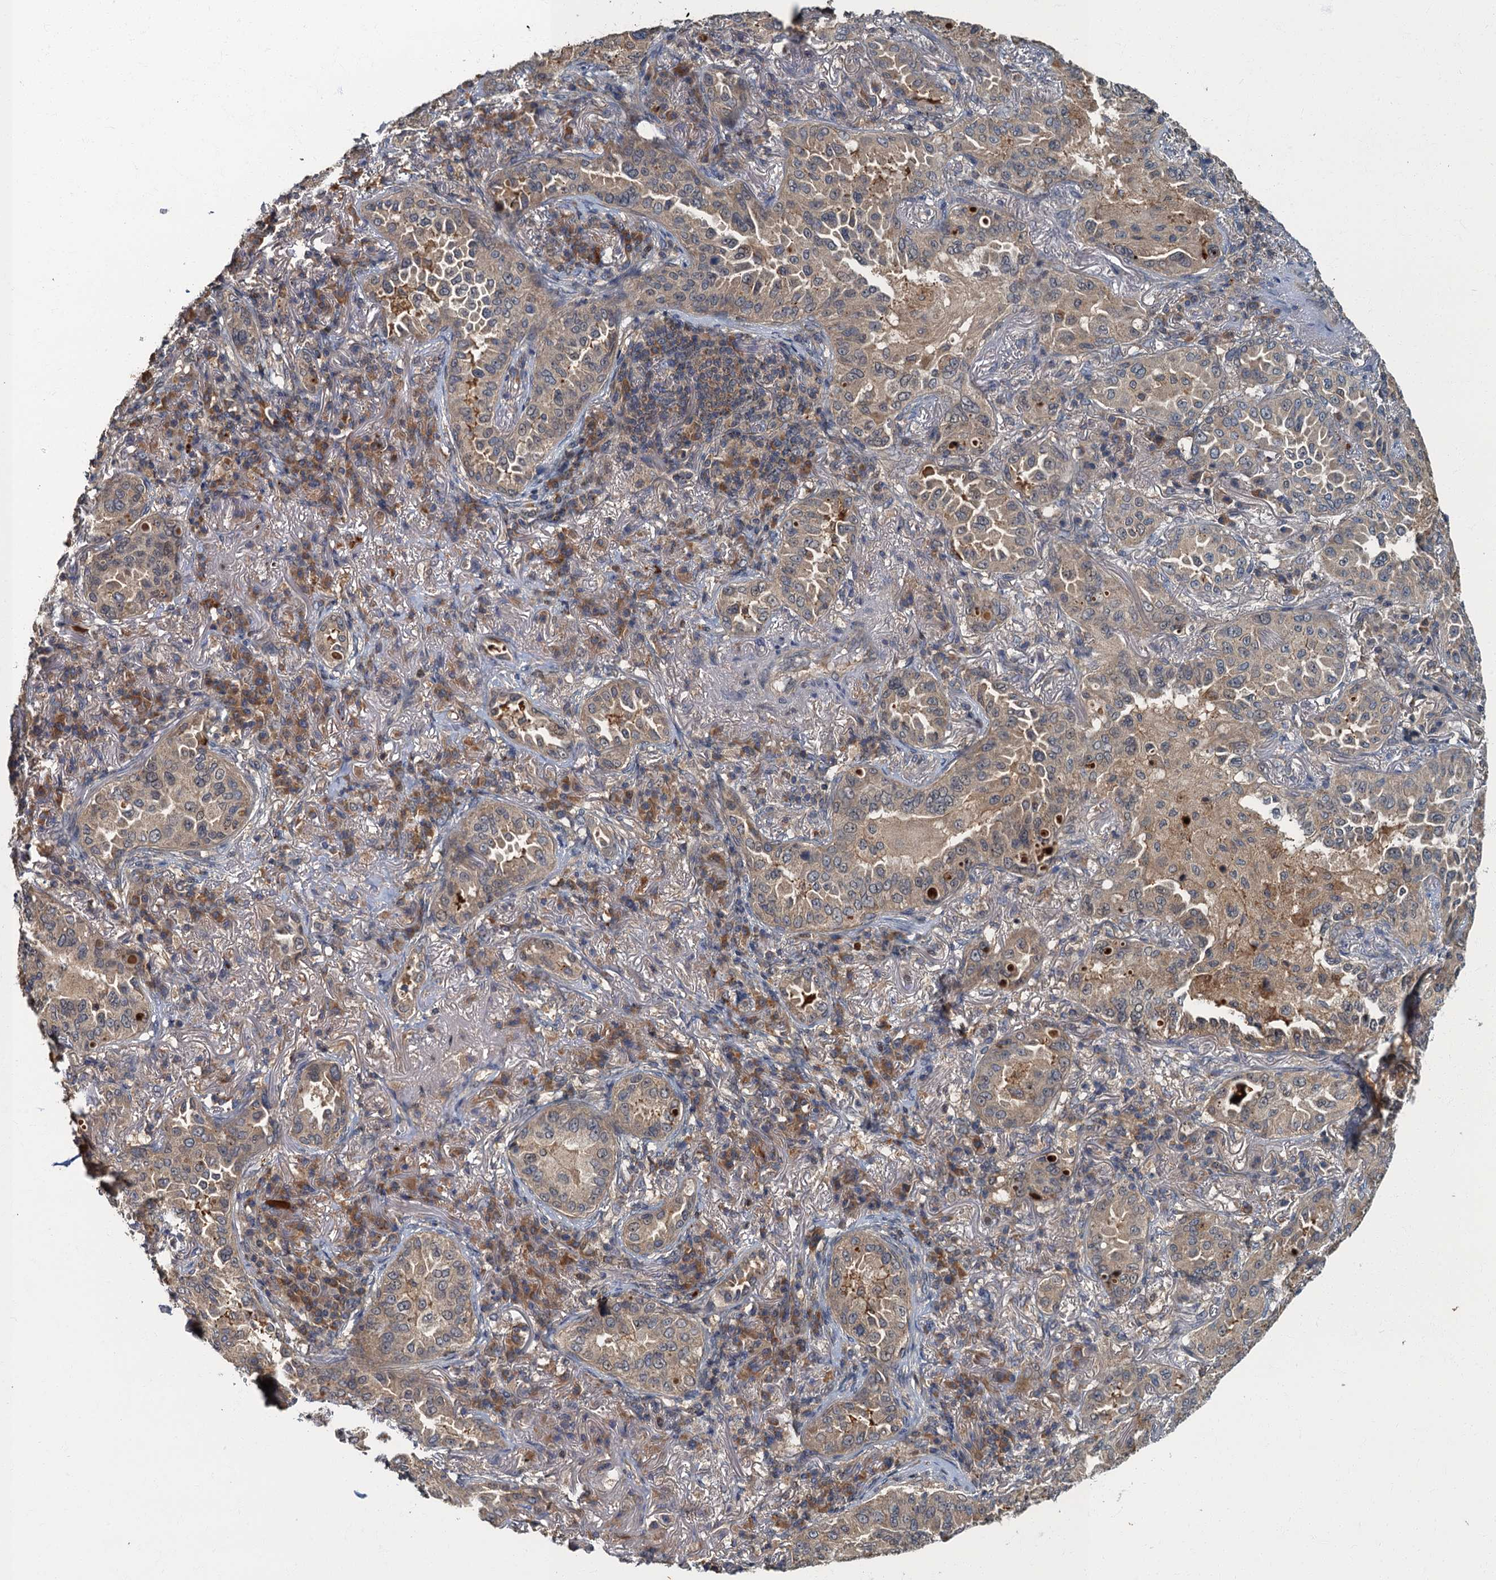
{"staining": {"intensity": "weak", "quantity": ">75%", "location": "cytoplasmic/membranous"}, "tissue": "lung cancer", "cell_type": "Tumor cells", "image_type": "cancer", "snomed": [{"axis": "morphology", "description": "Adenocarcinoma, NOS"}, {"axis": "topography", "description": "Lung"}], "caption": "This micrograph shows IHC staining of adenocarcinoma (lung), with low weak cytoplasmic/membranous staining in about >75% of tumor cells.", "gene": "WDCP", "patient": {"sex": "female", "age": 69}}